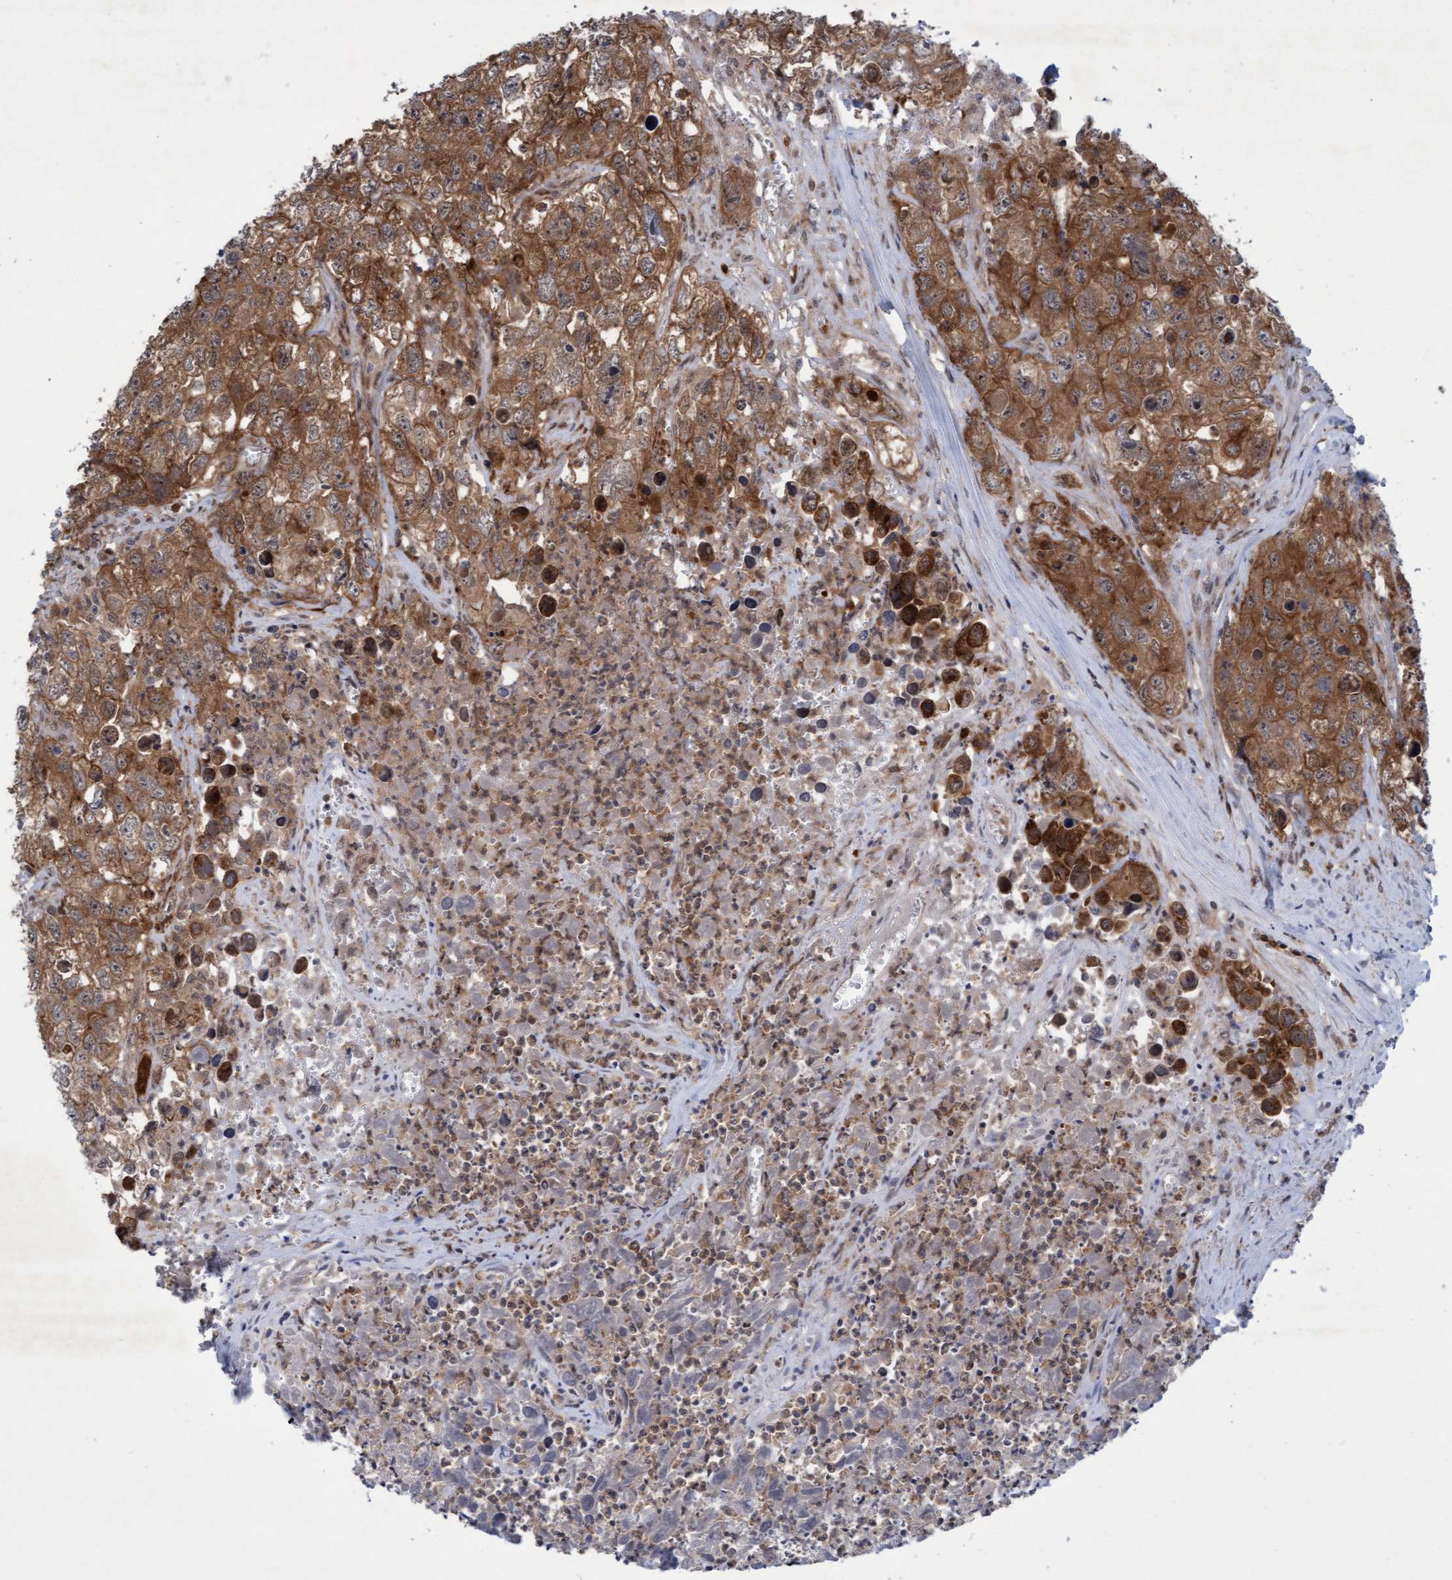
{"staining": {"intensity": "moderate", "quantity": ">75%", "location": "cytoplasmic/membranous"}, "tissue": "testis cancer", "cell_type": "Tumor cells", "image_type": "cancer", "snomed": [{"axis": "morphology", "description": "Seminoma, NOS"}, {"axis": "morphology", "description": "Carcinoma, Embryonal, NOS"}, {"axis": "topography", "description": "Testis"}], "caption": "Protein analysis of testis cancer (embryonal carcinoma) tissue exhibits moderate cytoplasmic/membranous positivity in about >75% of tumor cells.", "gene": "RAP1GAP2", "patient": {"sex": "male", "age": 43}}